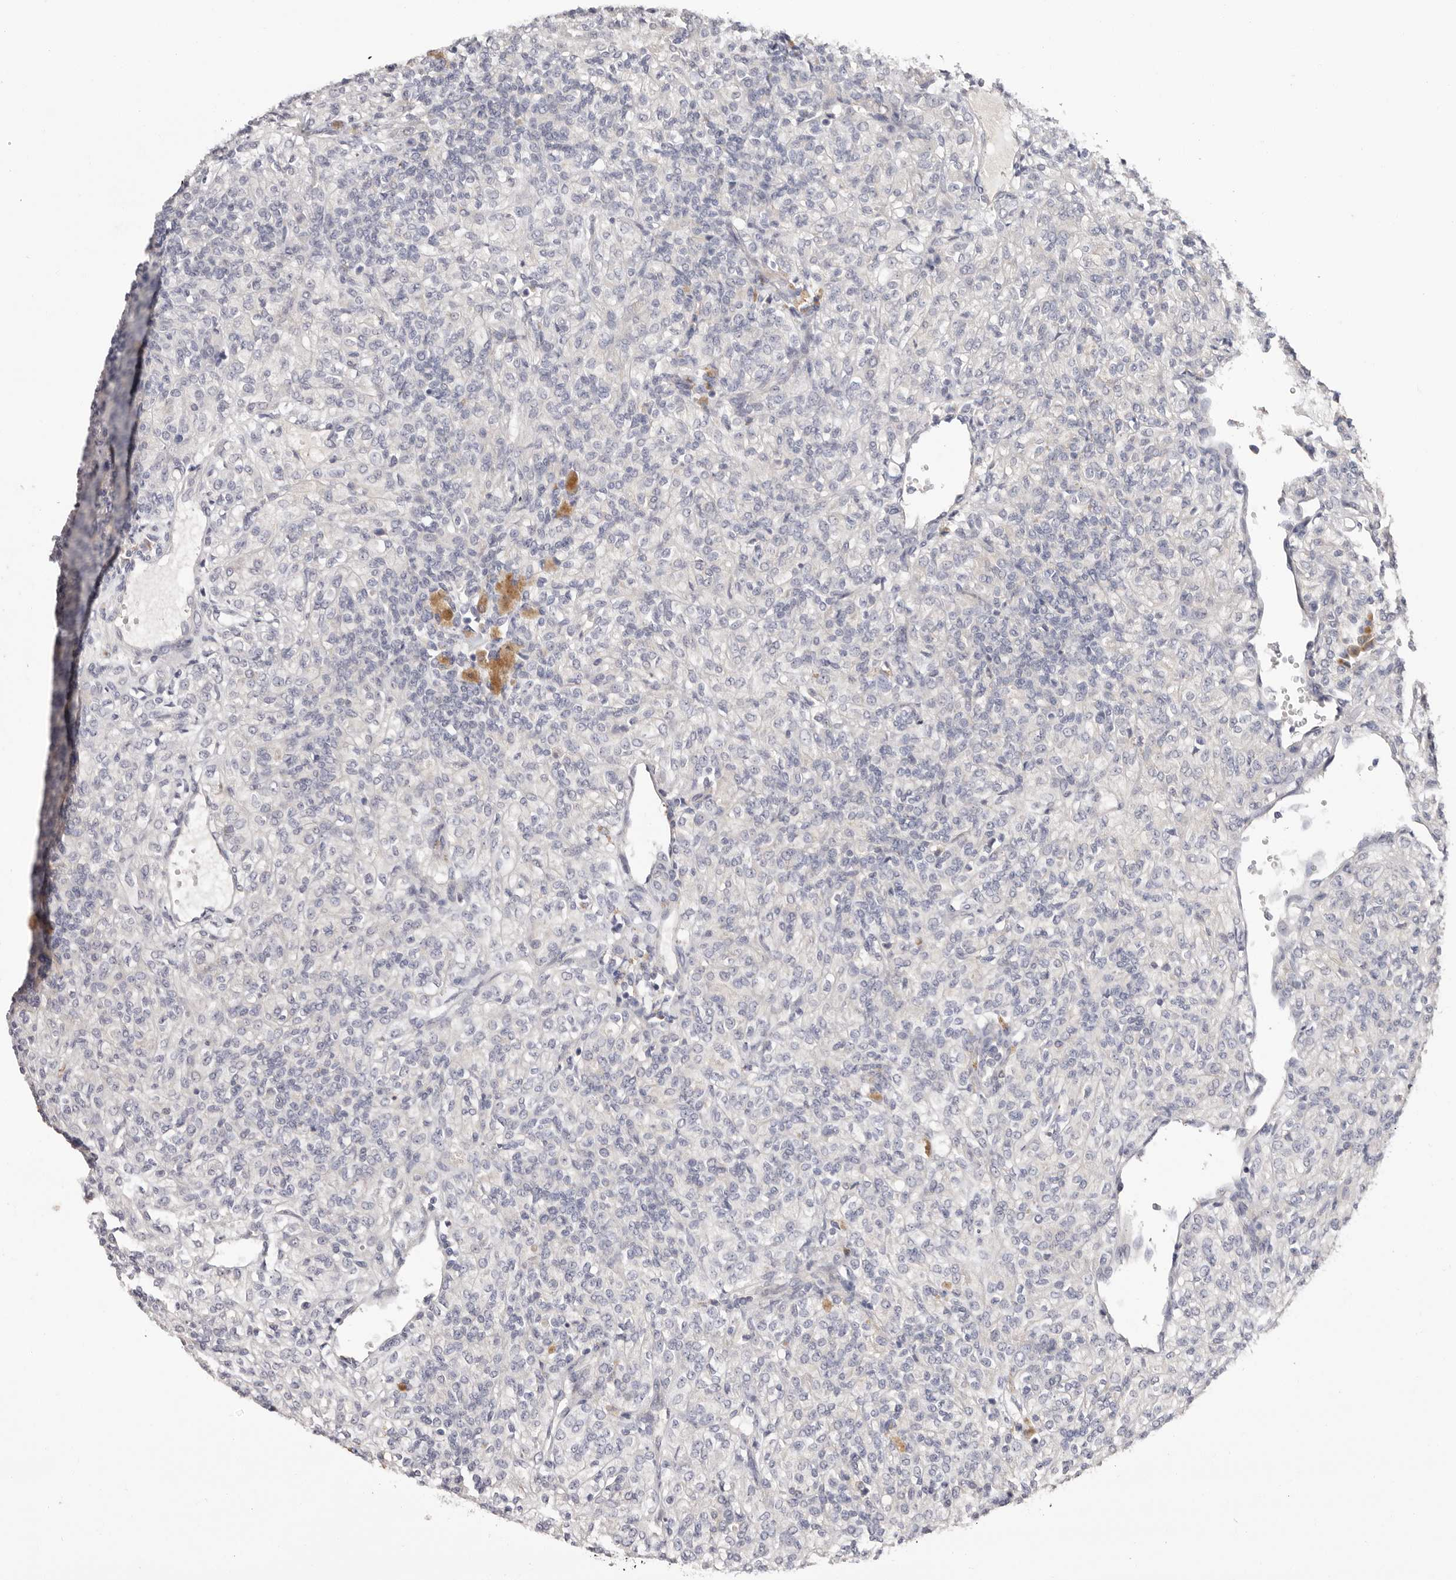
{"staining": {"intensity": "negative", "quantity": "none", "location": "none"}, "tissue": "renal cancer", "cell_type": "Tumor cells", "image_type": "cancer", "snomed": [{"axis": "morphology", "description": "Adenocarcinoma, NOS"}, {"axis": "topography", "description": "Kidney"}], "caption": "IHC micrograph of human renal cancer stained for a protein (brown), which displays no staining in tumor cells.", "gene": "STK16", "patient": {"sex": "male", "age": 77}}